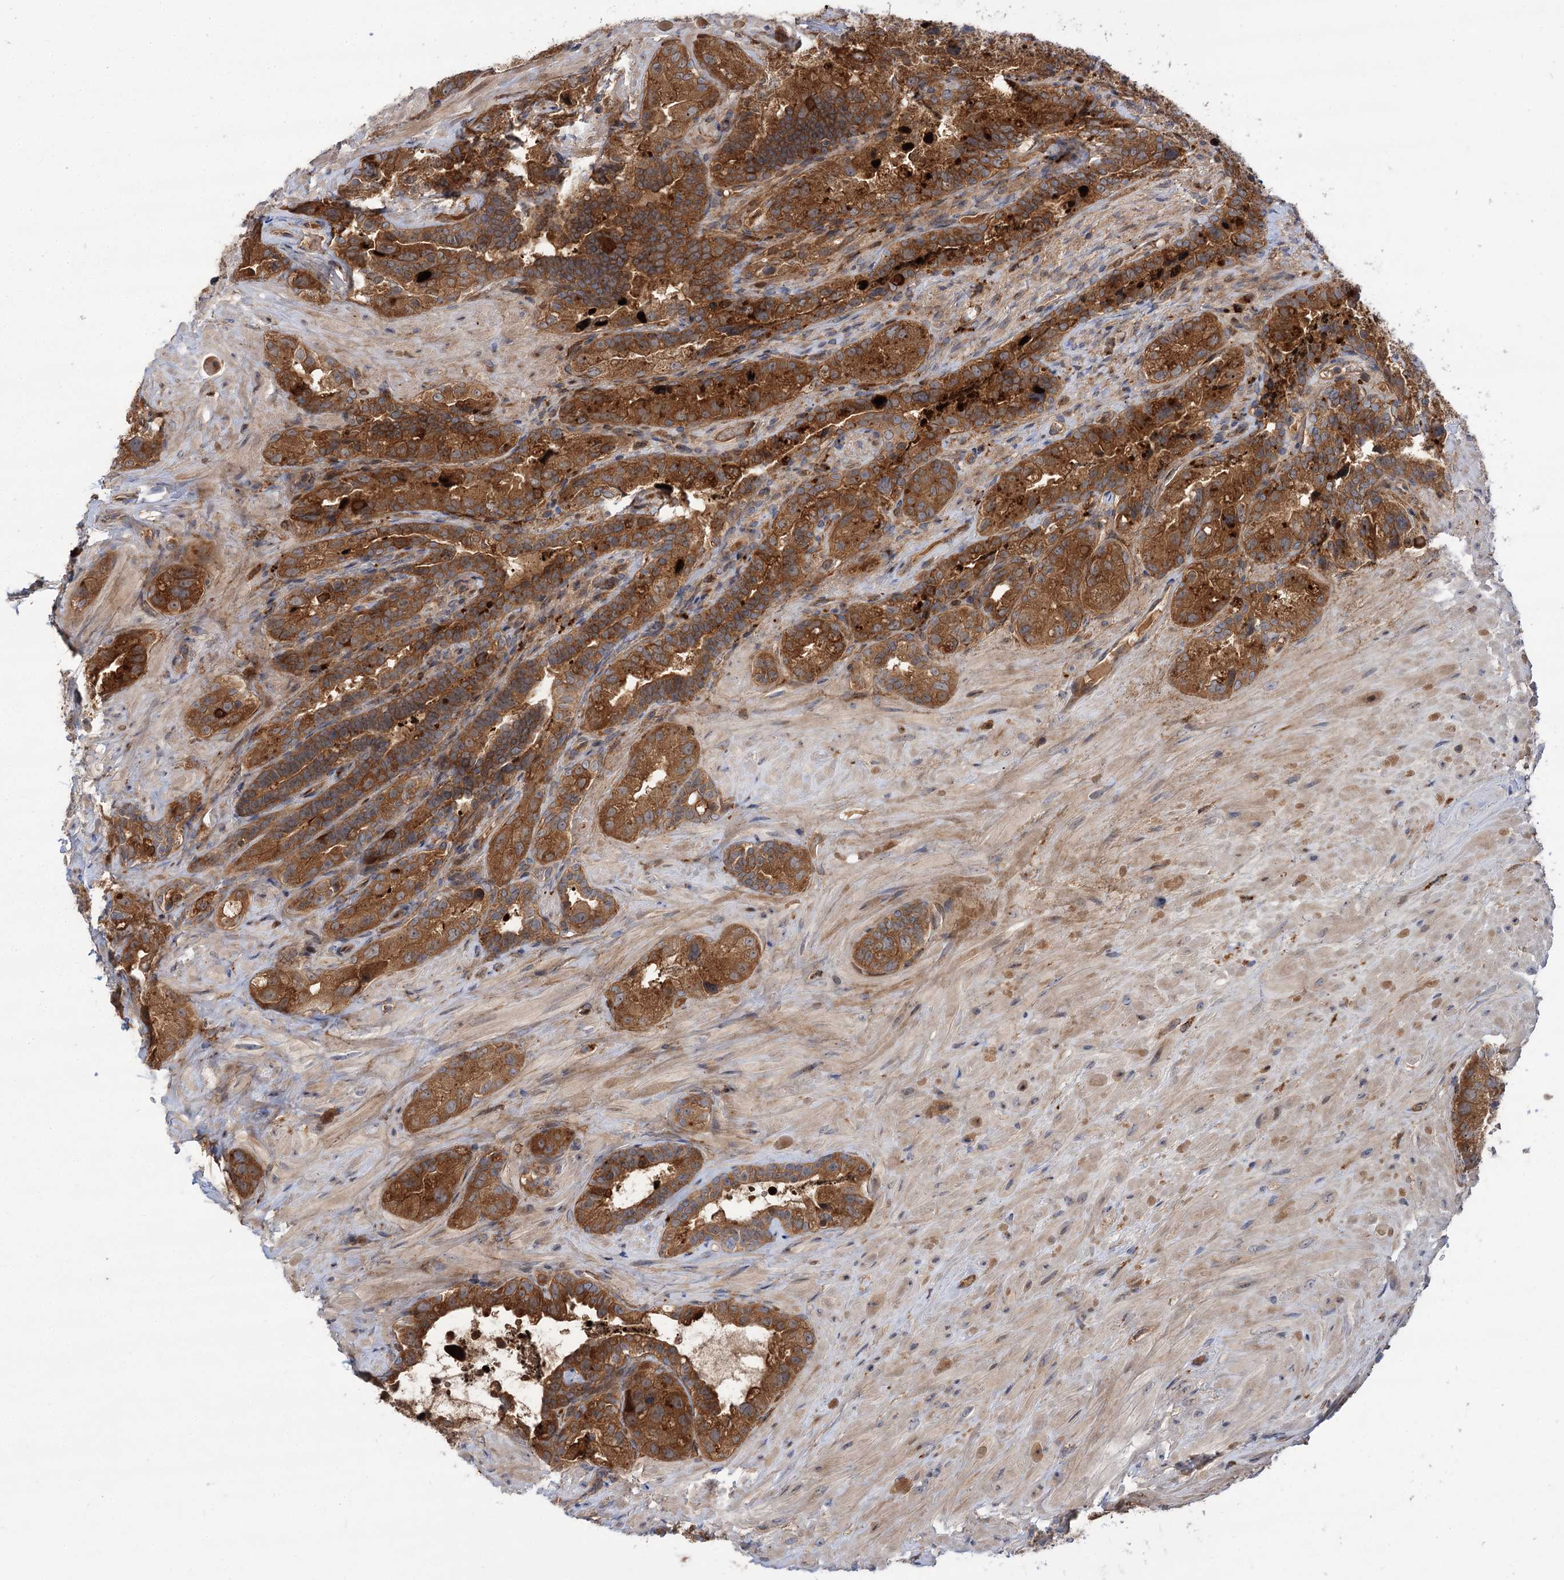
{"staining": {"intensity": "moderate", "quantity": ">75%", "location": "cytoplasmic/membranous"}, "tissue": "seminal vesicle", "cell_type": "Glandular cells", "image_type": "normal", "snomed": [{"axis": "morphology", "description": "Normal tissue, NOS"}, {"axis": "topography", "description": "Seminal veicle"}, {"axis": "topography", "description": "Peripheral nerve tissue"}], "caption": "Moderate cytoplasmic/membranous expression for a protein is appreciated in about >75% of glandular cells of normal seminal vesicle using immunohistochemistry (IHC).", "gene": "PATL1", "patient": {"sex": "male", "age": 67}}